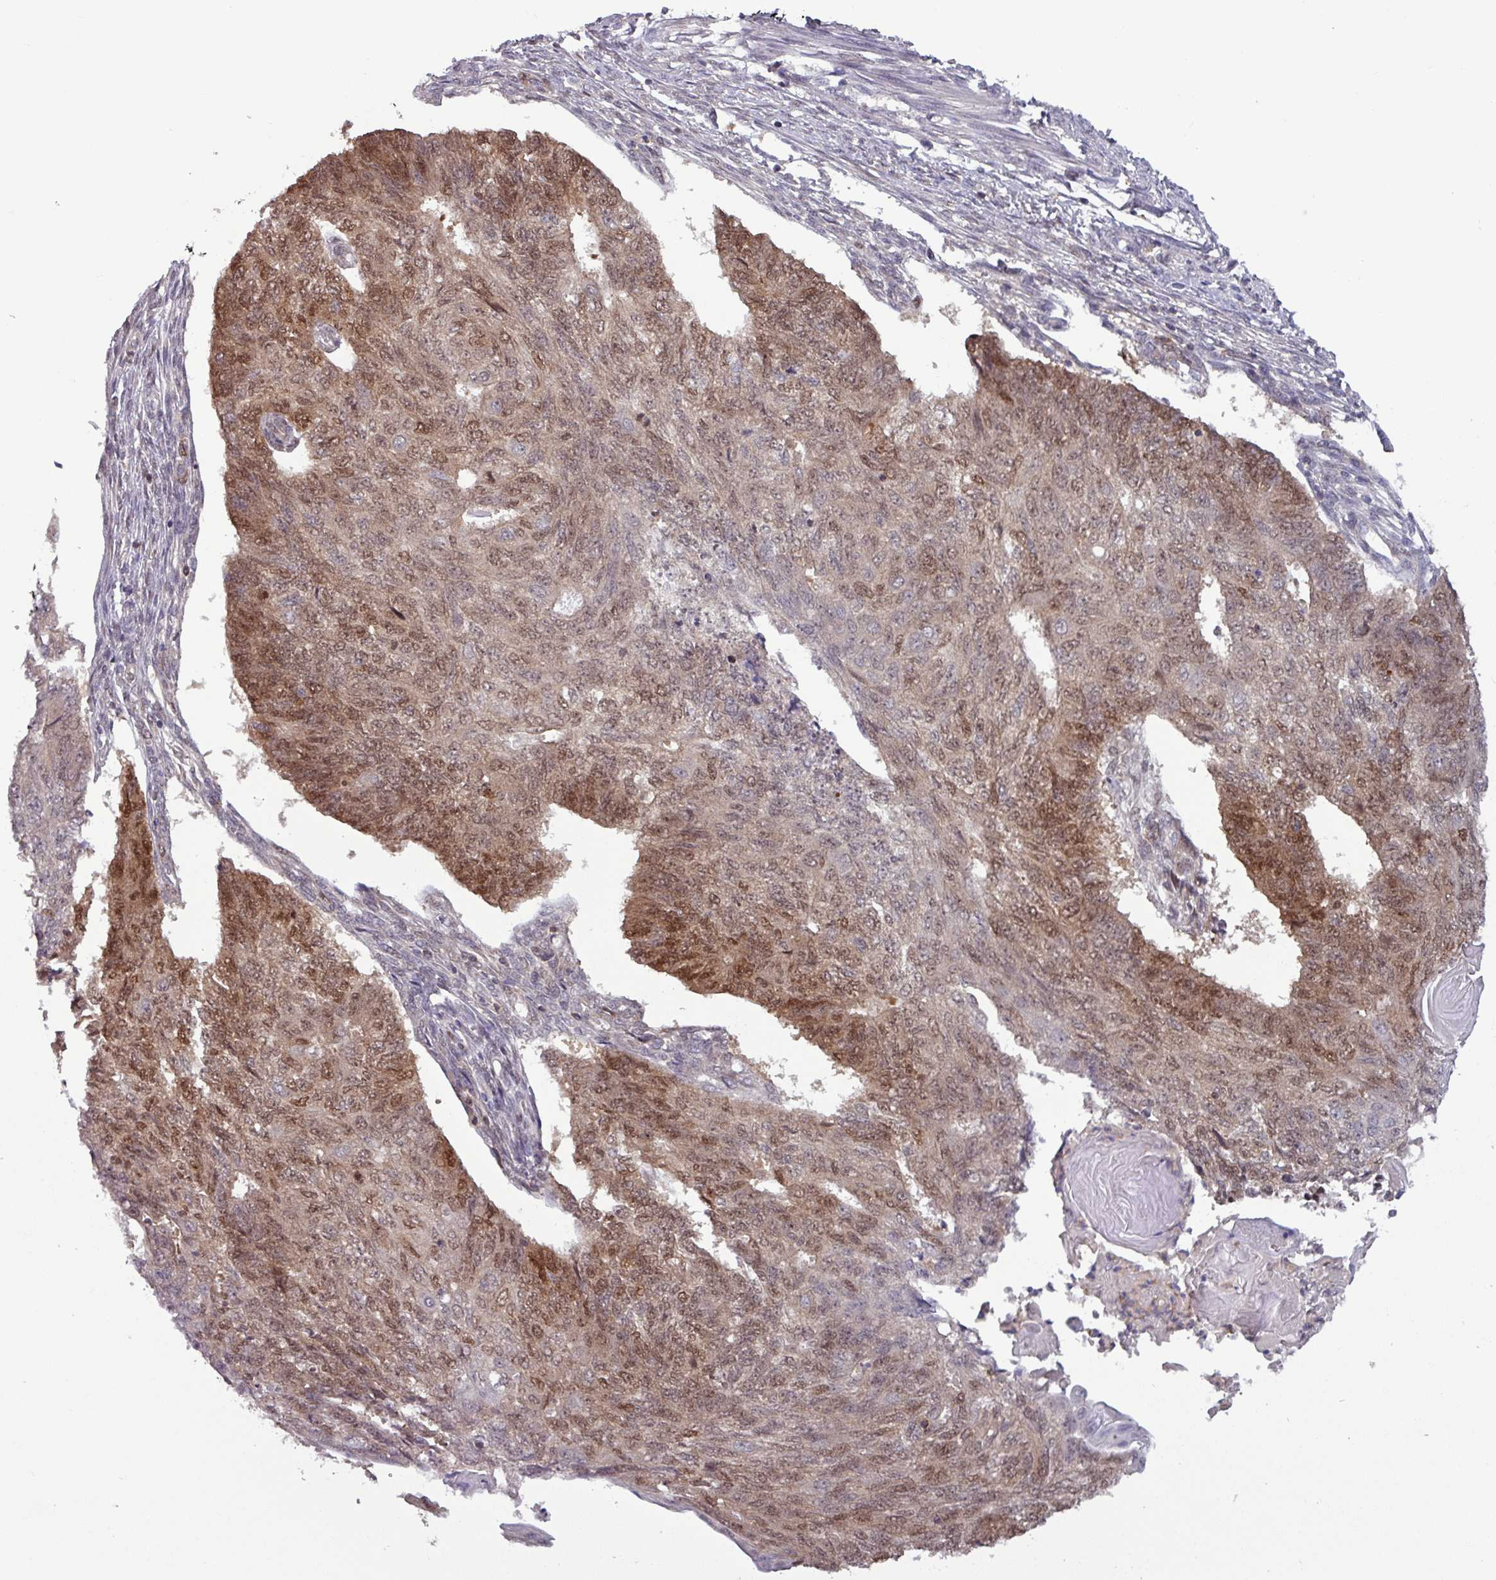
{"staining": {"intensity": "moderate", "quantity": ">75%", "location": "cytoplasmic/membranous,nuclear"}, "tissue": "endometrial cancer", "cell_type": "Tumor cells", "image_type": "cancer", "snomed": [{"axis": "morphology", "description": "Adenocarcinoma, NOS"}, {"axis": "topography", "description": "Endometrium"}], "caption": "Immunohistochemistry (IHC) (DAB) staining of human endometrial adenocarcinoma displays moderate cytoplasmic/membranous and nuclear protein expression in about >75% of tumor cells.", "gene": "PRRX1", "patient": {"sex": "female", "age": 32}}